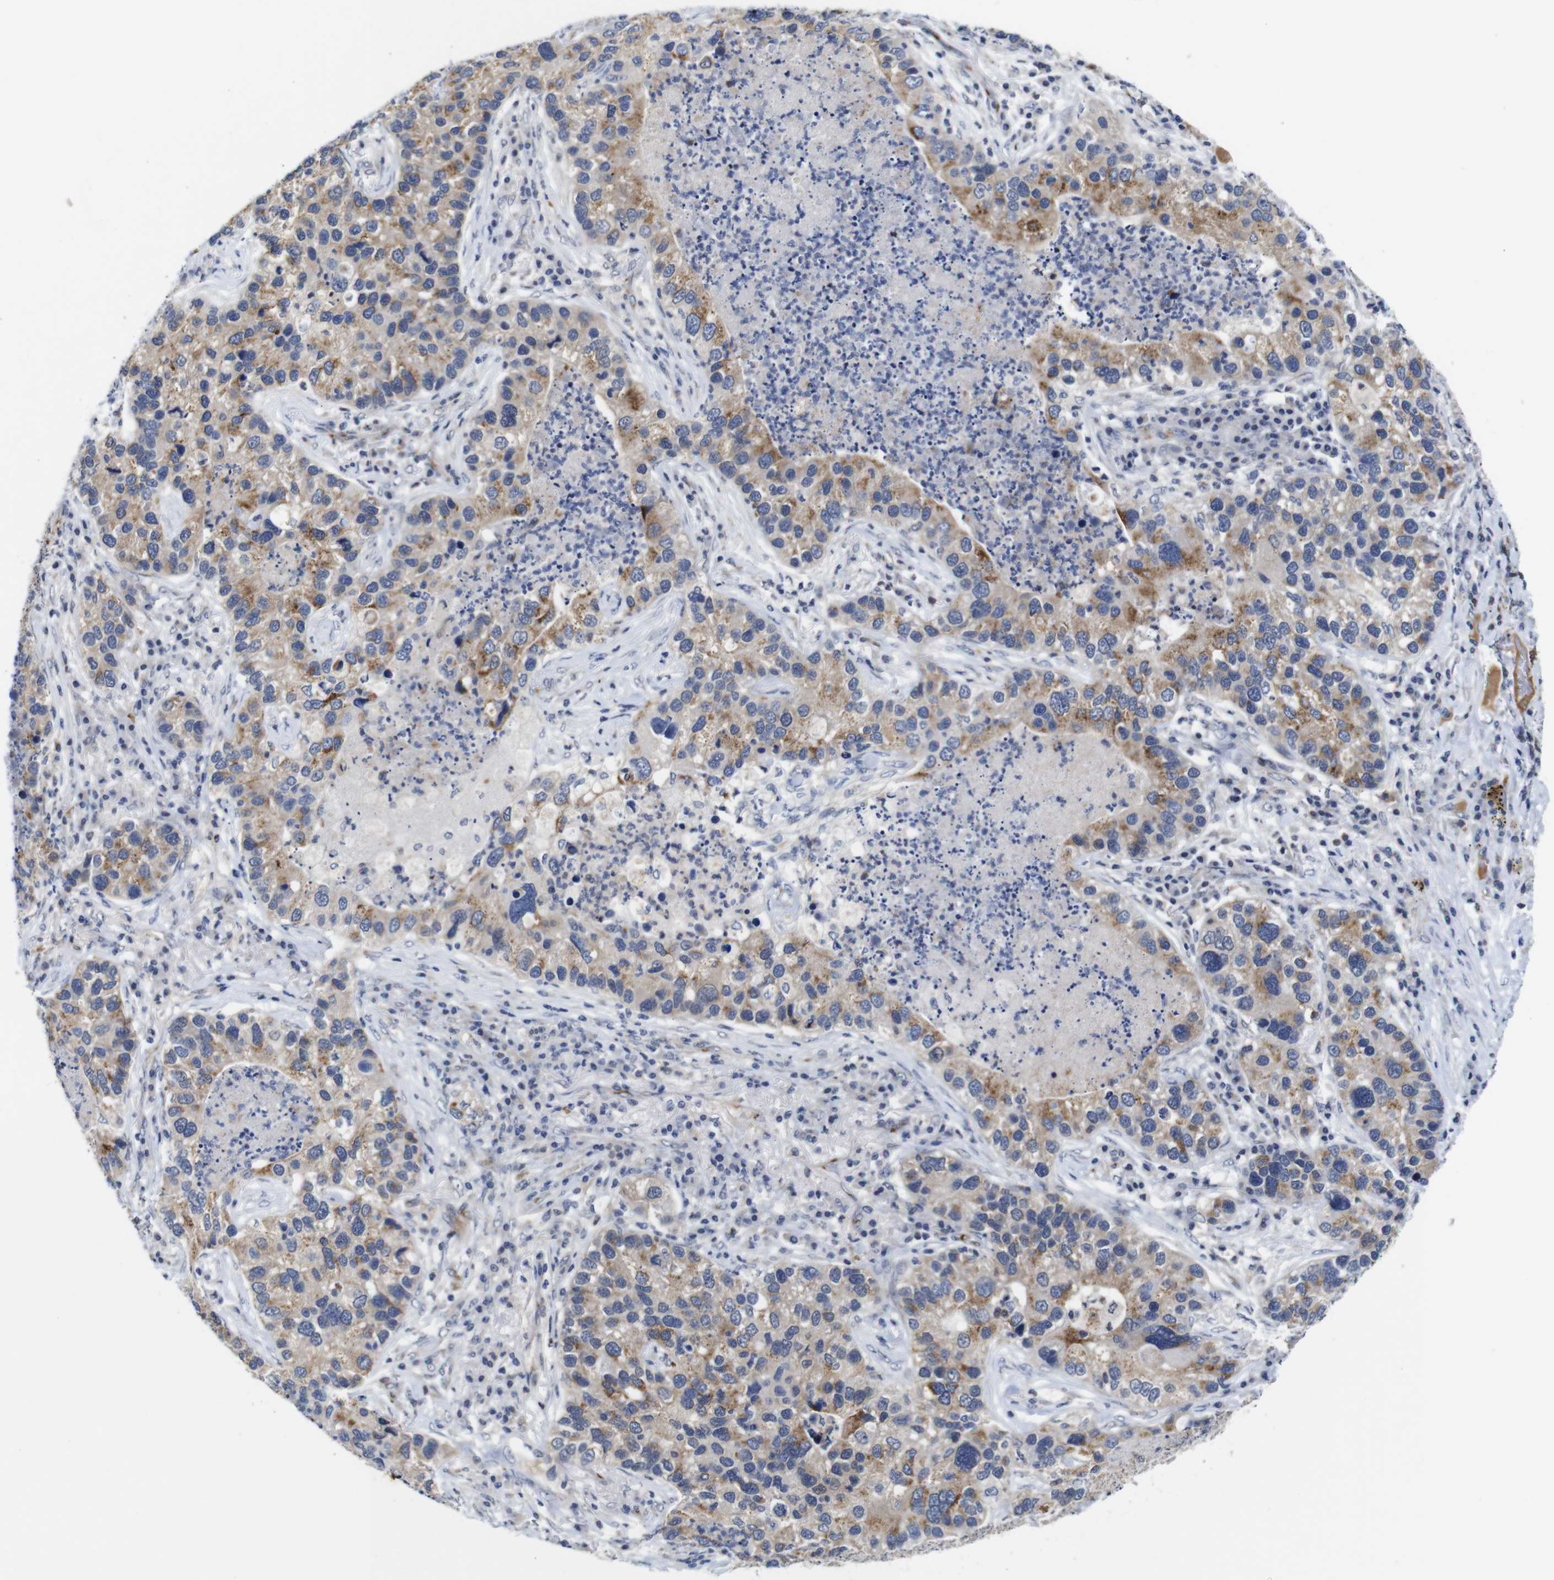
{"staining": {"intensity": "moderate", "quantity": ">75%", "location": "cytoplasmic/membranous"}, "tissue": "lung cancer", "cell_type": "Tumor cells", "image_type": "cancer", "snomed": [{"axis": "morphology", "description": "Normal tissue, NOS"}, {"axis": "morphology", "description": "Adenocarcinoma, NOS"}, {"axis": "topography", "description": "Bronchus"}, {"axis": "topography", "description": "Lung"}], "caption": "Protein expression analysis of adenocarcinoma (lung) reveals moderate cytoplasmic/membranous positivity in approximately >75% of tumor cells.", "gene": "FURIN", "patient": {"sex": "male", "age": 54}}